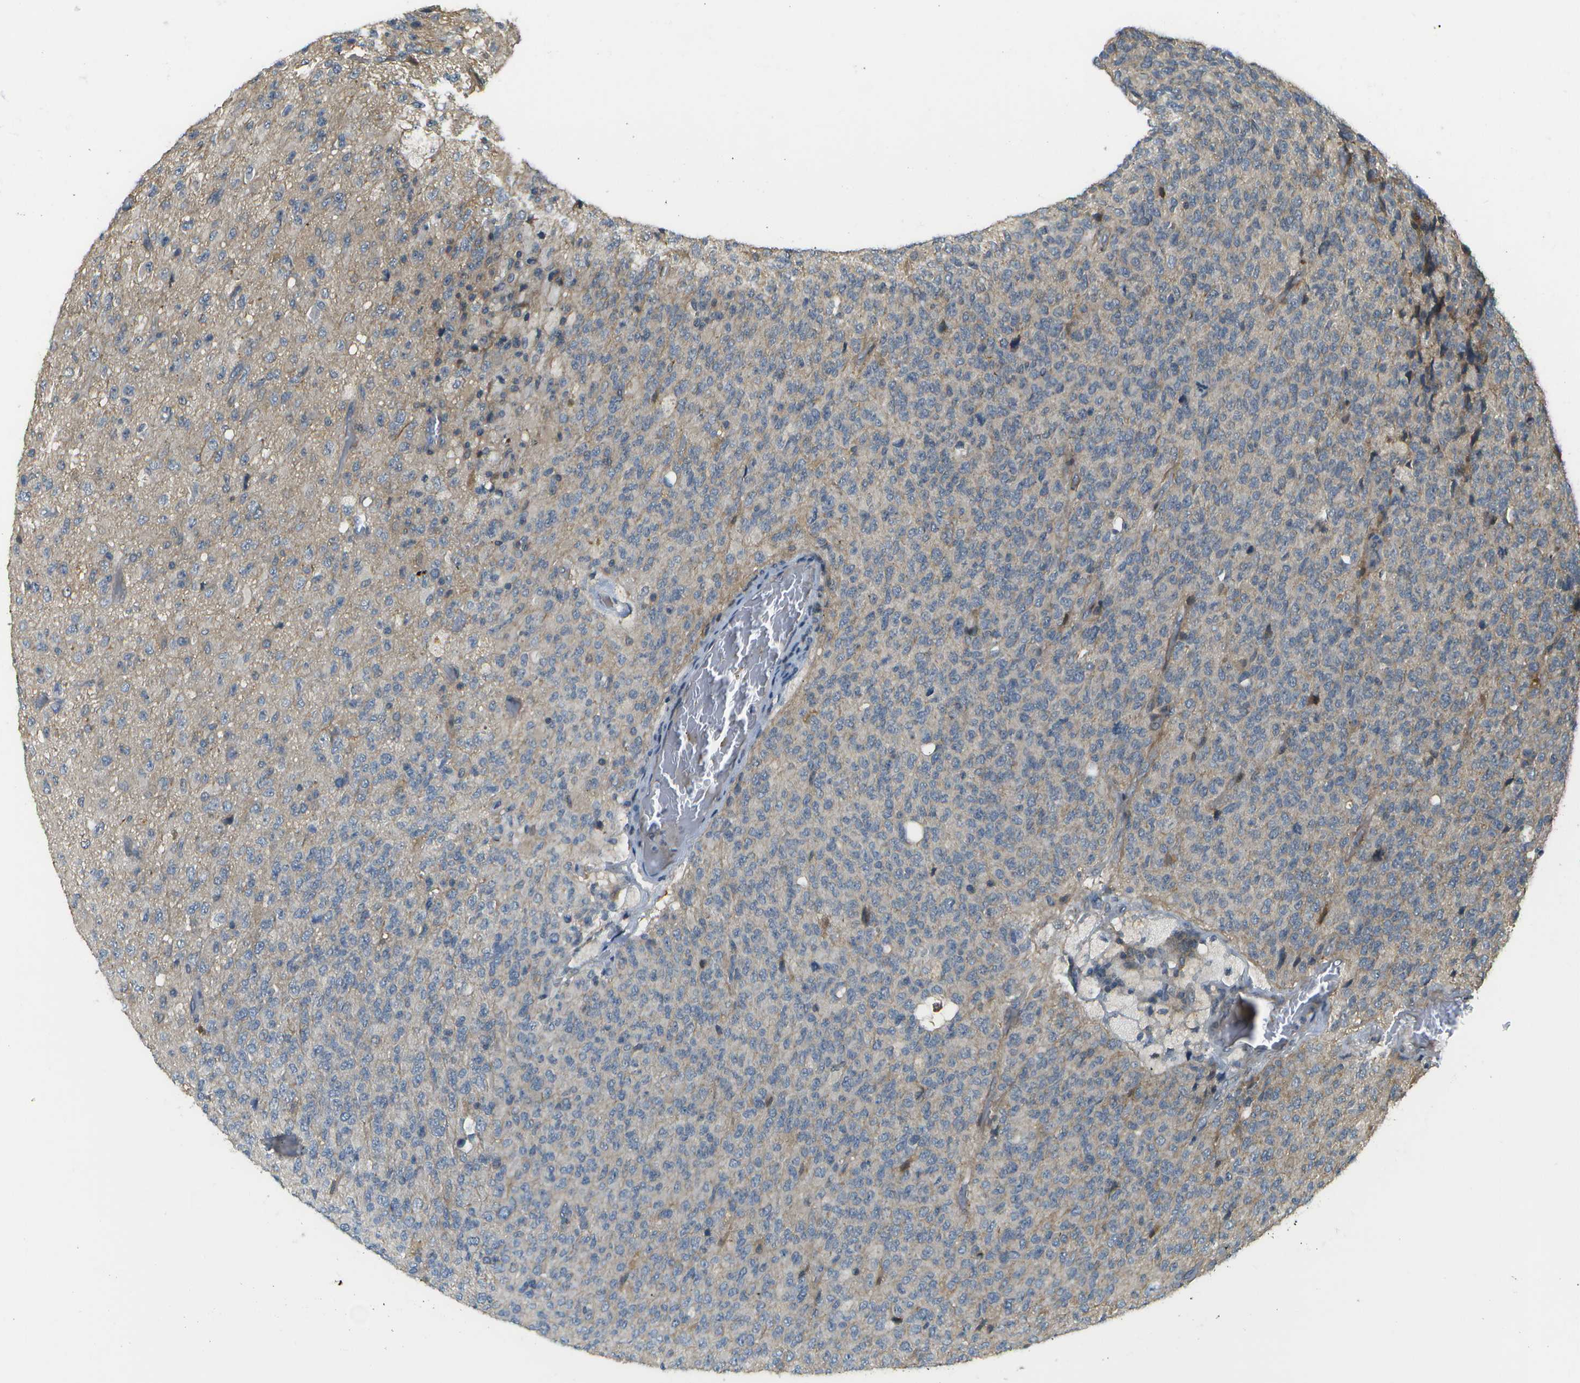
{"staining": {"intensity": "negative", "quantity": "none", "location": "none"}, "tissue": "glioma", "cell_type": "Tumor cells", "image_type": "cancer", "snomed": [{"axis": "morphology", "description": "Glioma, malignant, High grade"}, {"axis": "topography", "description": "pancreas cauda"}], "caption": "A micrograph of high-grade glioma (malignant) stained for a protein reveals no brown staining in tumor cells. Brightfield microscopy of IHC stained with DAB (3,3'-diaminobenzidine) (brown) and hematoxylin (blue), captured at high magnification.", "gene": "WNK2", "patient": {"sex": "male", "age": 60}}